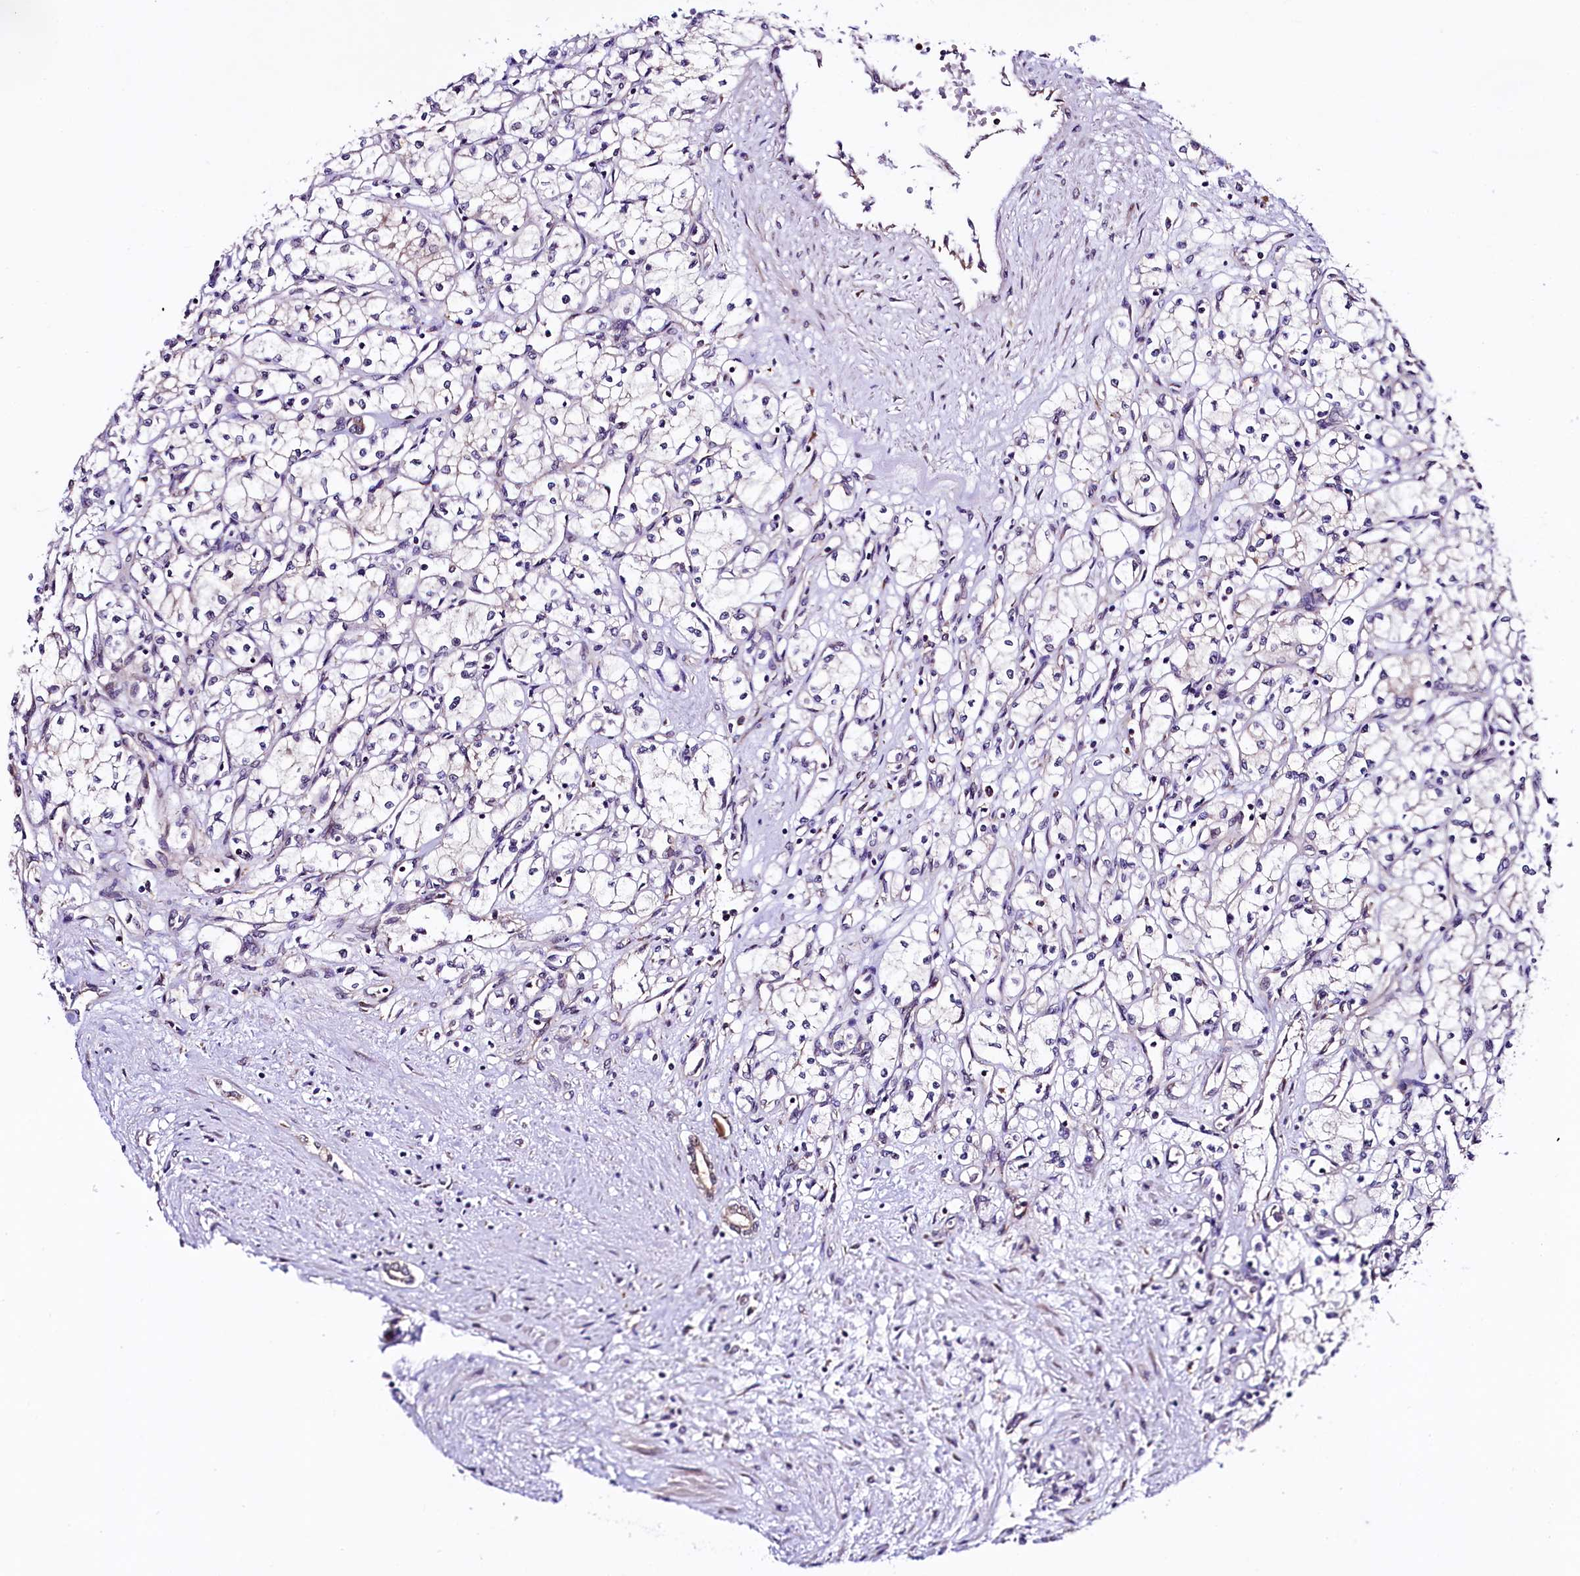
{"staining": {"intensity": "negative", "quantity": "none", "location": "none"}, "tissue": "renal cancer", "cell_type": "Tumor cells", "image_type": "cancer", "snomed": [{"axis": "morphology", "description": "Adenocarcinoma, NOS"}, {"axis": "topography", "description": "Kidney"}], "caption": "Immunohistochemical staining of human adenocarcinoma (renal) exhibits no significant staining in tumor cells.", "gene": "VPS35", "patient": {"sex": "male", "age": 59}}